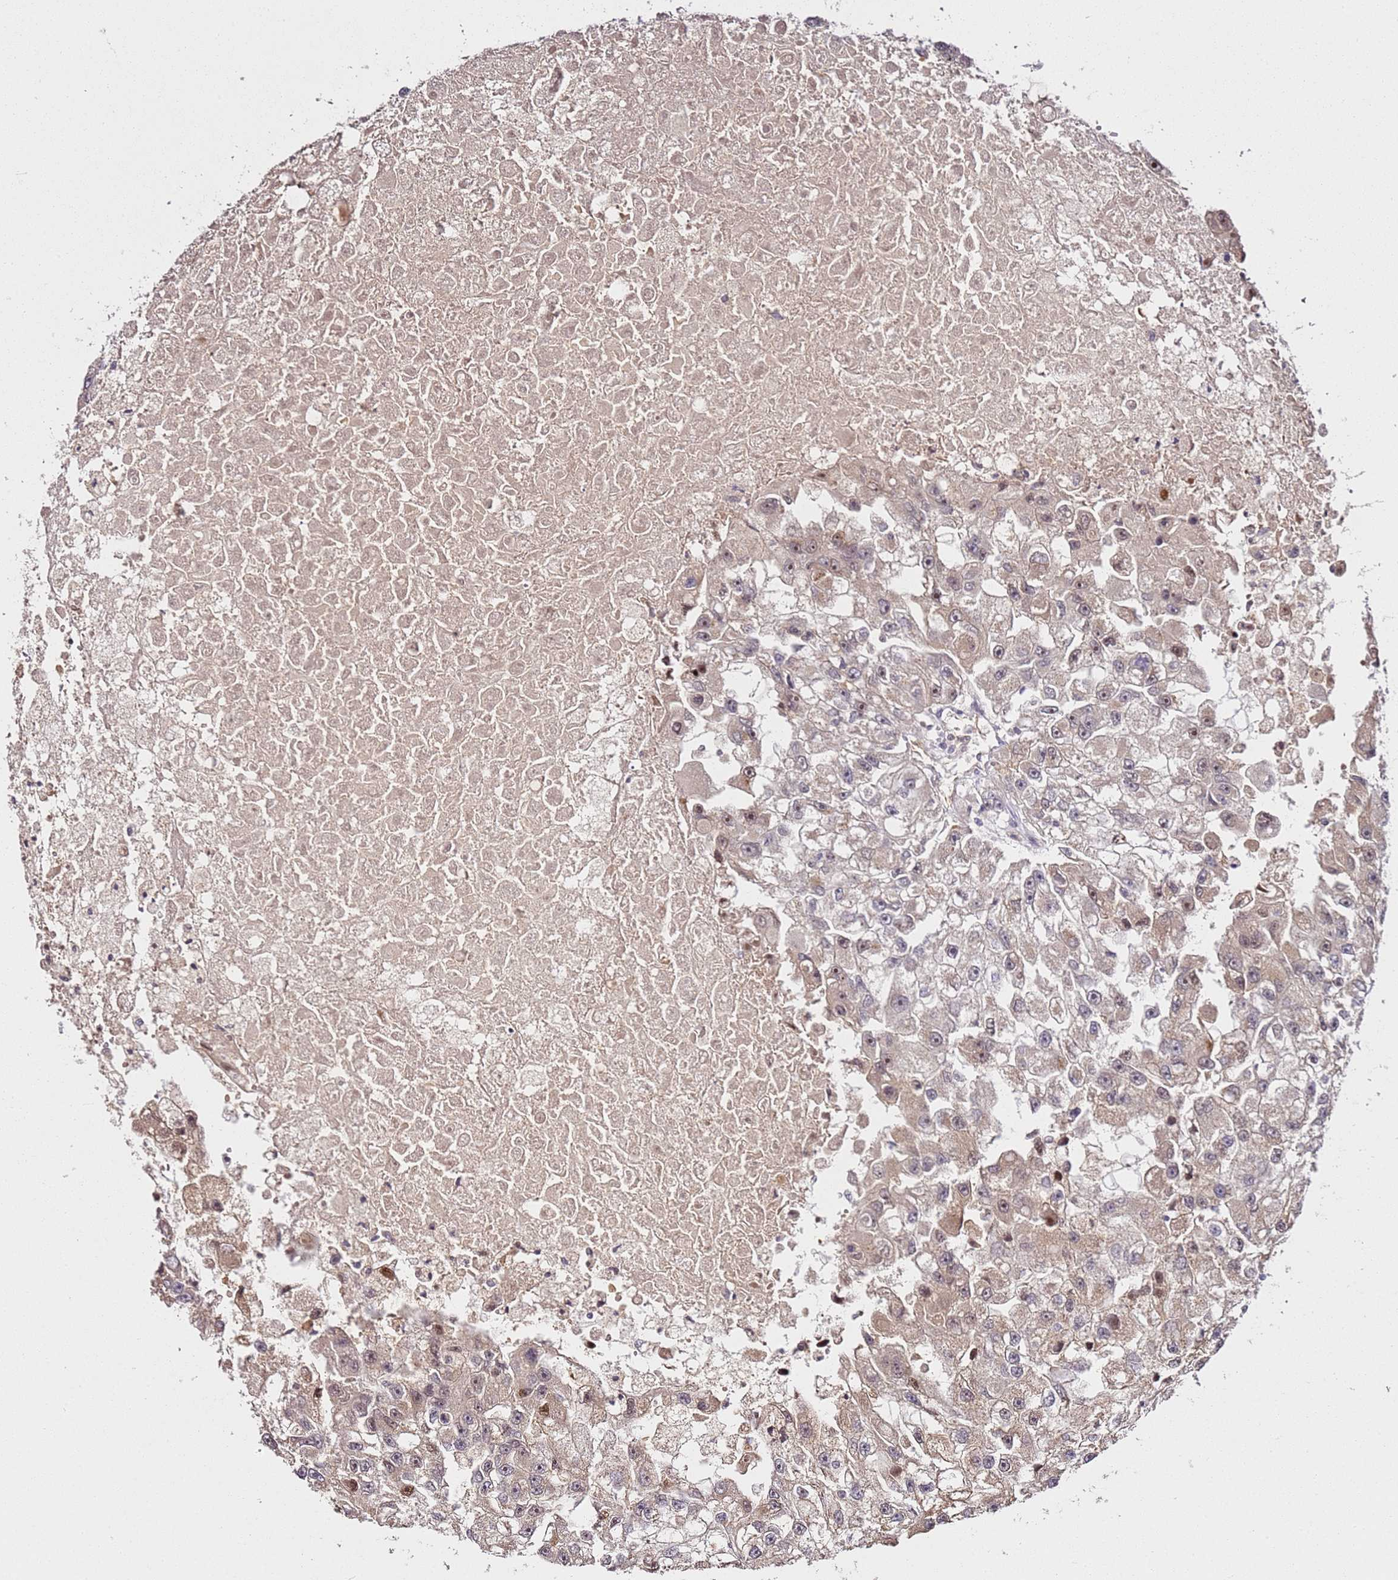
{"staining": {"intensity": "weak", "quantity": ">75%", "location": "cytoplasmic/membranous,nuclear"}, "tissue": "renal cancer", "cell_type": "Tumor cells", "image_type": "cancer", "snomed": [{"axis": "morphology", "description": "Adenocarcinoma, NOS"}, {"axis": "topography", "description": "Kidney"}], "caption": "Tumor cells demonstrate weak cytoplasmic/membranous and nuclear positivity in approximately >75% of cells in adenocarcinoma (renal). The staining is performed using DAB (3,3'-diaminobenzidine) brown chromogen to label protein expression. The nuclei are counter-stained blue using hematoxylin.", "gene": "DDX27", "patient": {"sex": "male", "age": 63}}